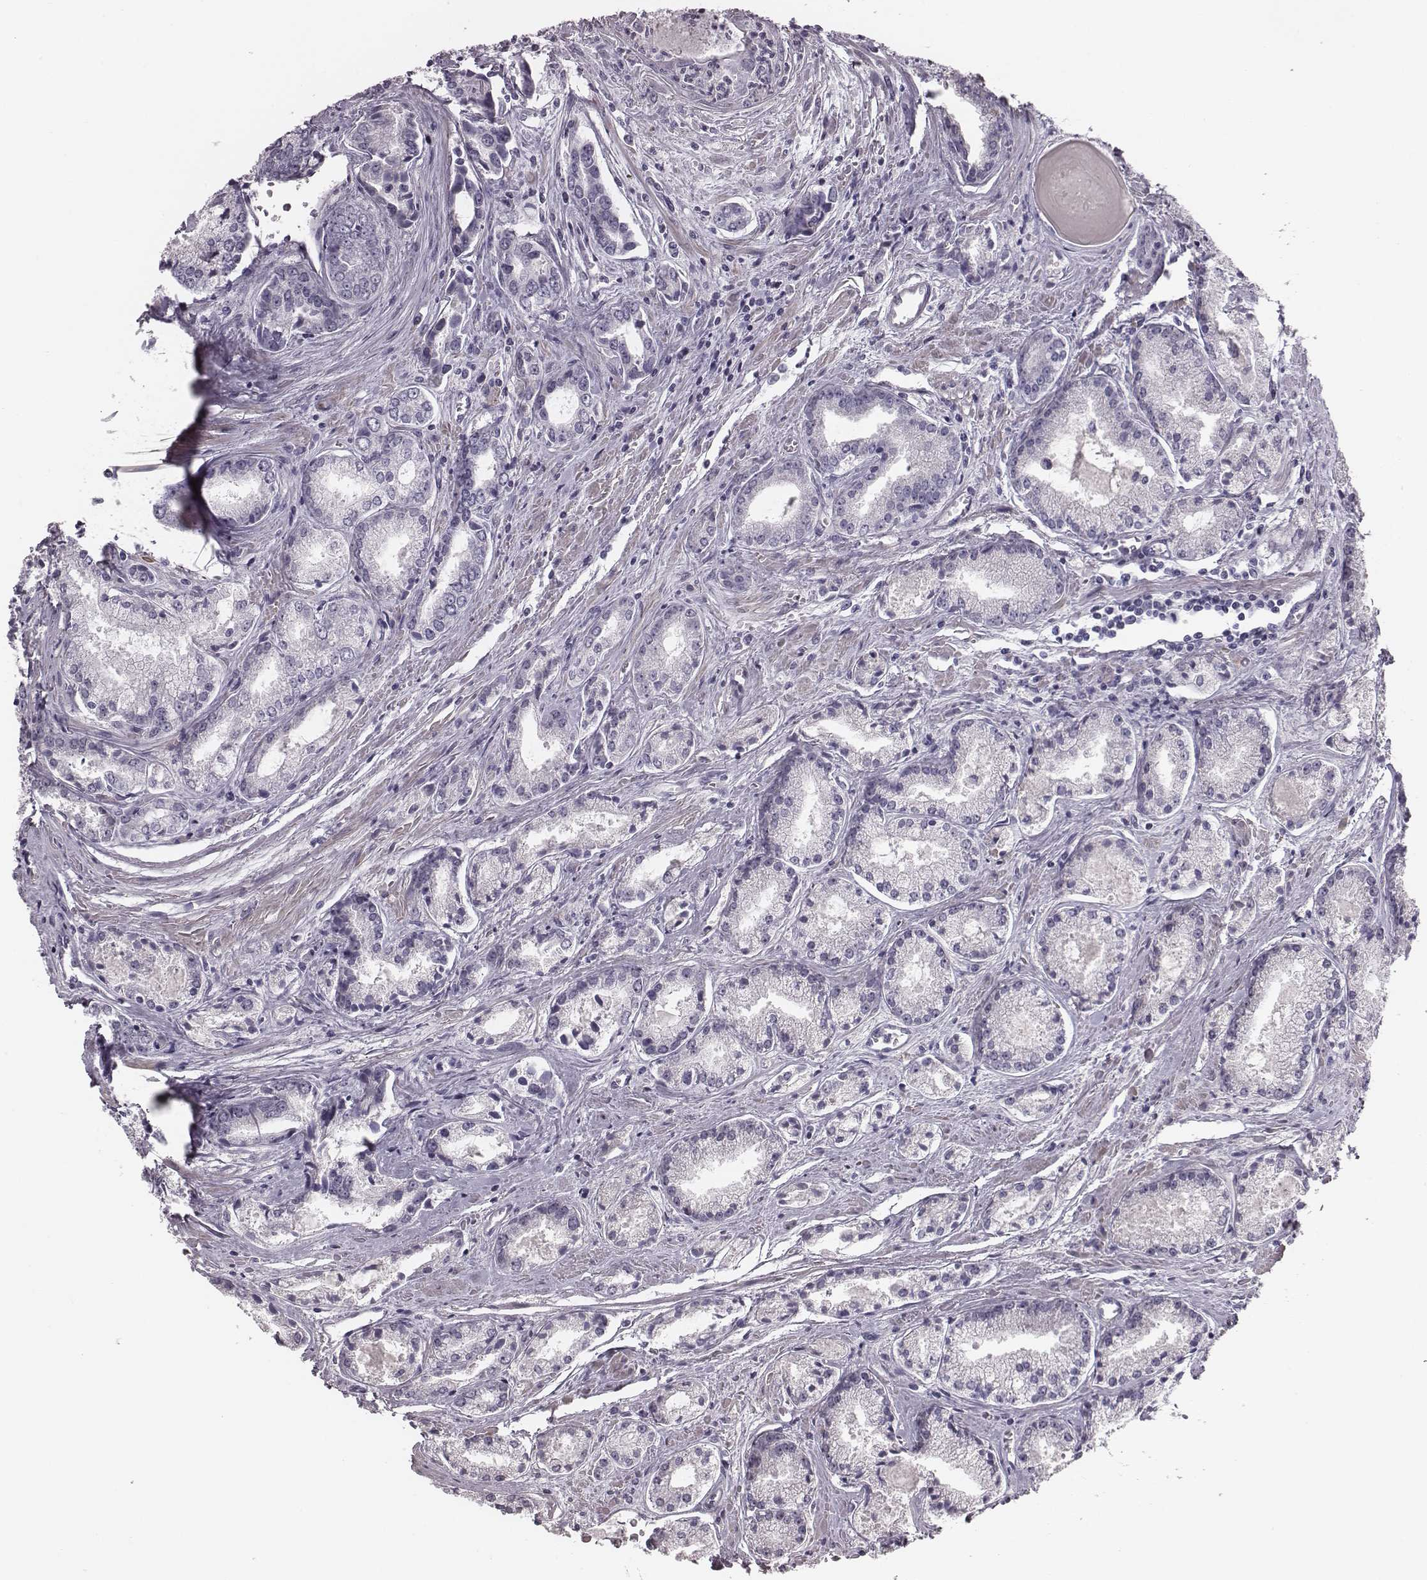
{"staining": {"intensity": "negative", "quantity": "none", "location": "none"}, "tissue": "prostate cancer", "cell_type": "Tumor cells", "image_type": "cancer", "snomed": [{"axis": "morphology", "description": "Adenocarcinoma, NOS"}, {"axis": "topography", "description": "Prostate"}], "caption": "High power microscopy photomicrograph of an immunohistochemistry (IHC) histopathology image of prostate cancer, revealing no significant expression in tumor cells.", "gene": "CRISP1", "patient": {"sex": "male", "age": 72}}